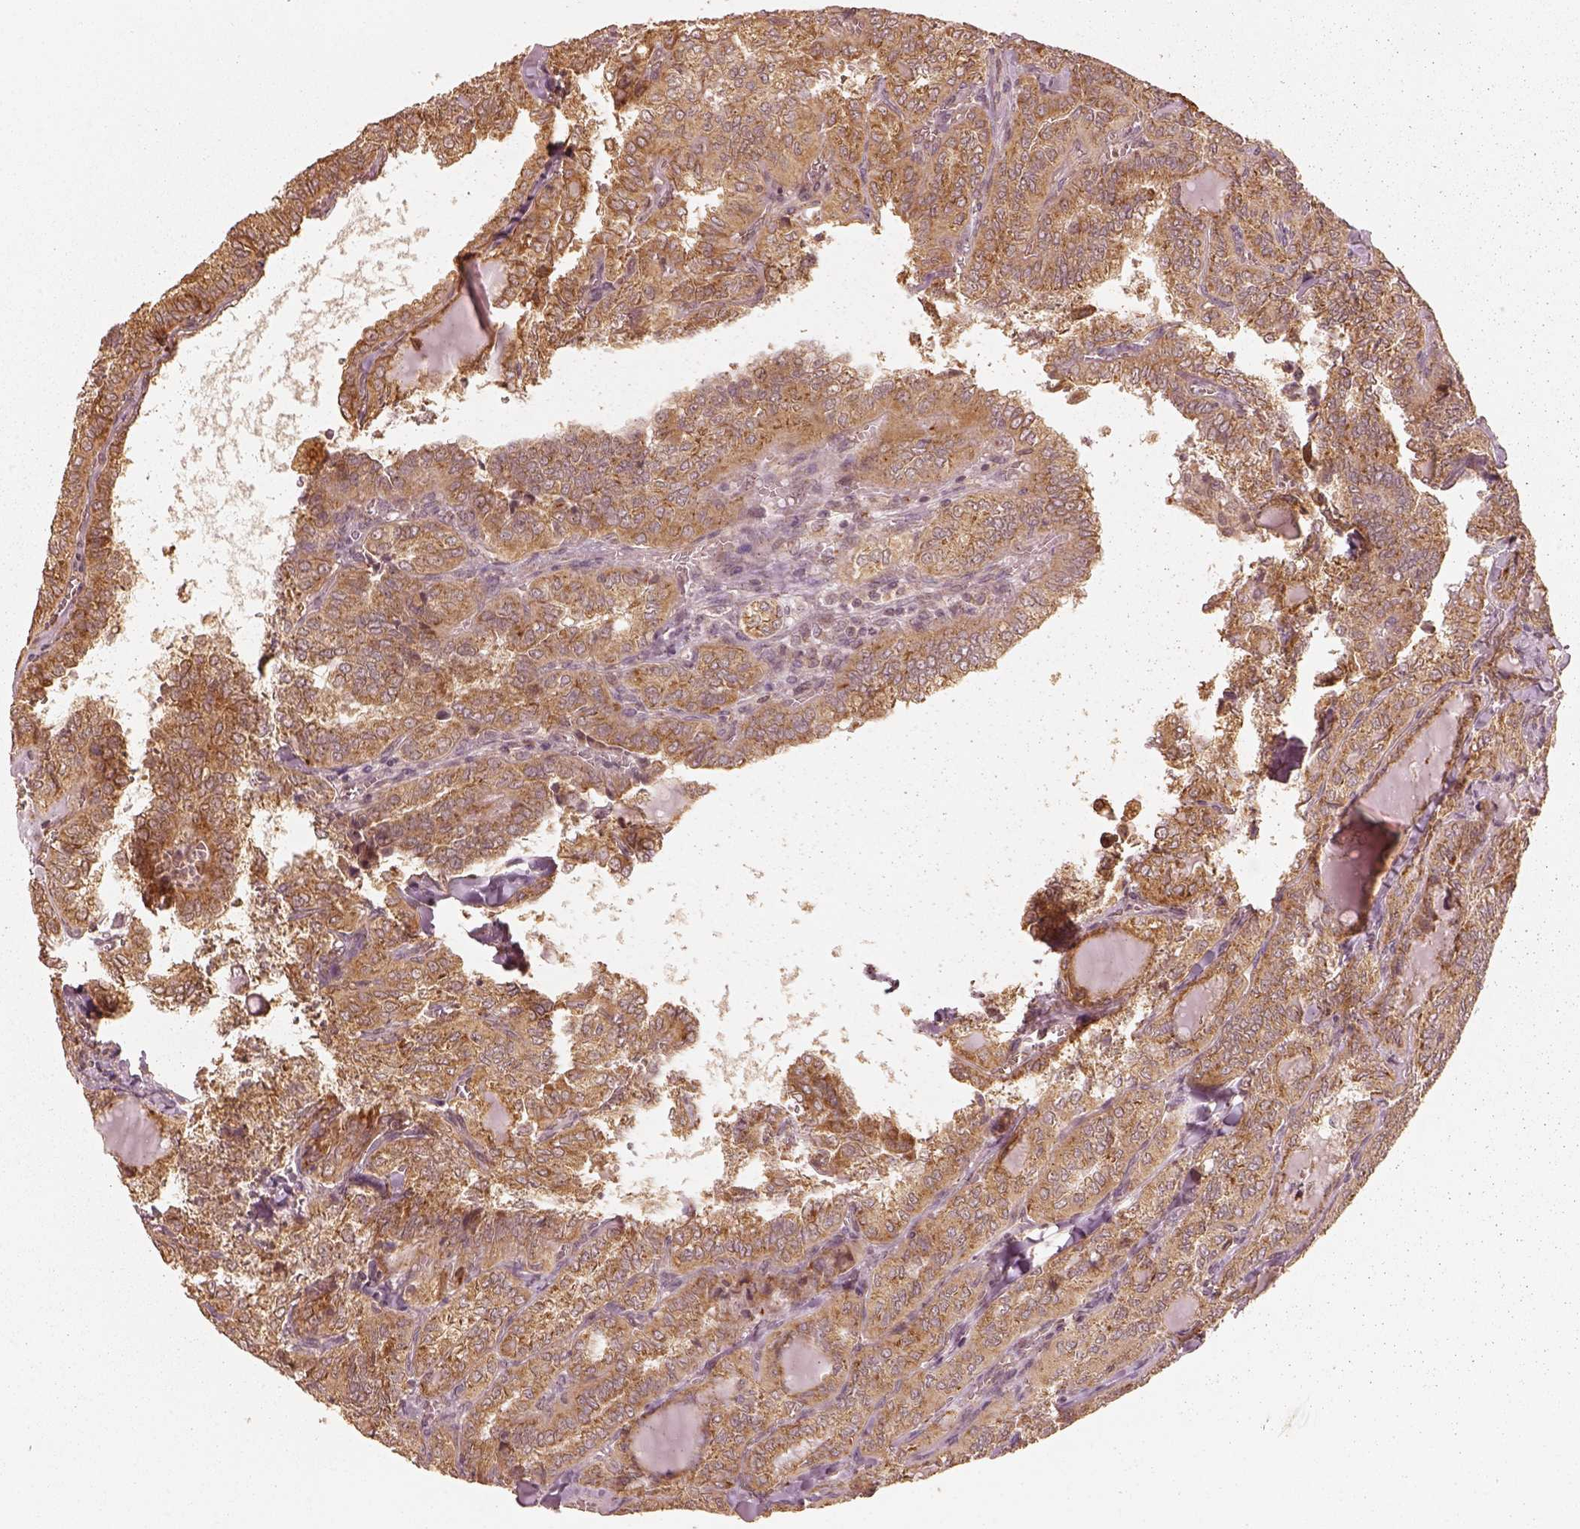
{"staining": {"intensity": "moderate", "quantity": ">75%", "location": "cytoplasmic/membranous"}, "tissue": "thyroid cancer", "cell_type": "Tumor cells", "image_type": "cancer", "snomed": [{"axis": "morphology", "description": "Papillary adenocarcinoma, NOS"}, {"axis": "topography", "description": "Thyroid gland"}], "caption": "High-magnification brightfield microscopy of thyroid cancer (papillary adenocarcinoma) stained with DAB (3,3'-diaminobenzidine) (brown) and counterstained with hematoxylin (blue). tumor cells exhibit moderate cytoplasmic/membranous expression is identified in approximately>75% of cells.", "gene": "DNAJC25", "patient": {"sex": "female", "age": 41}}